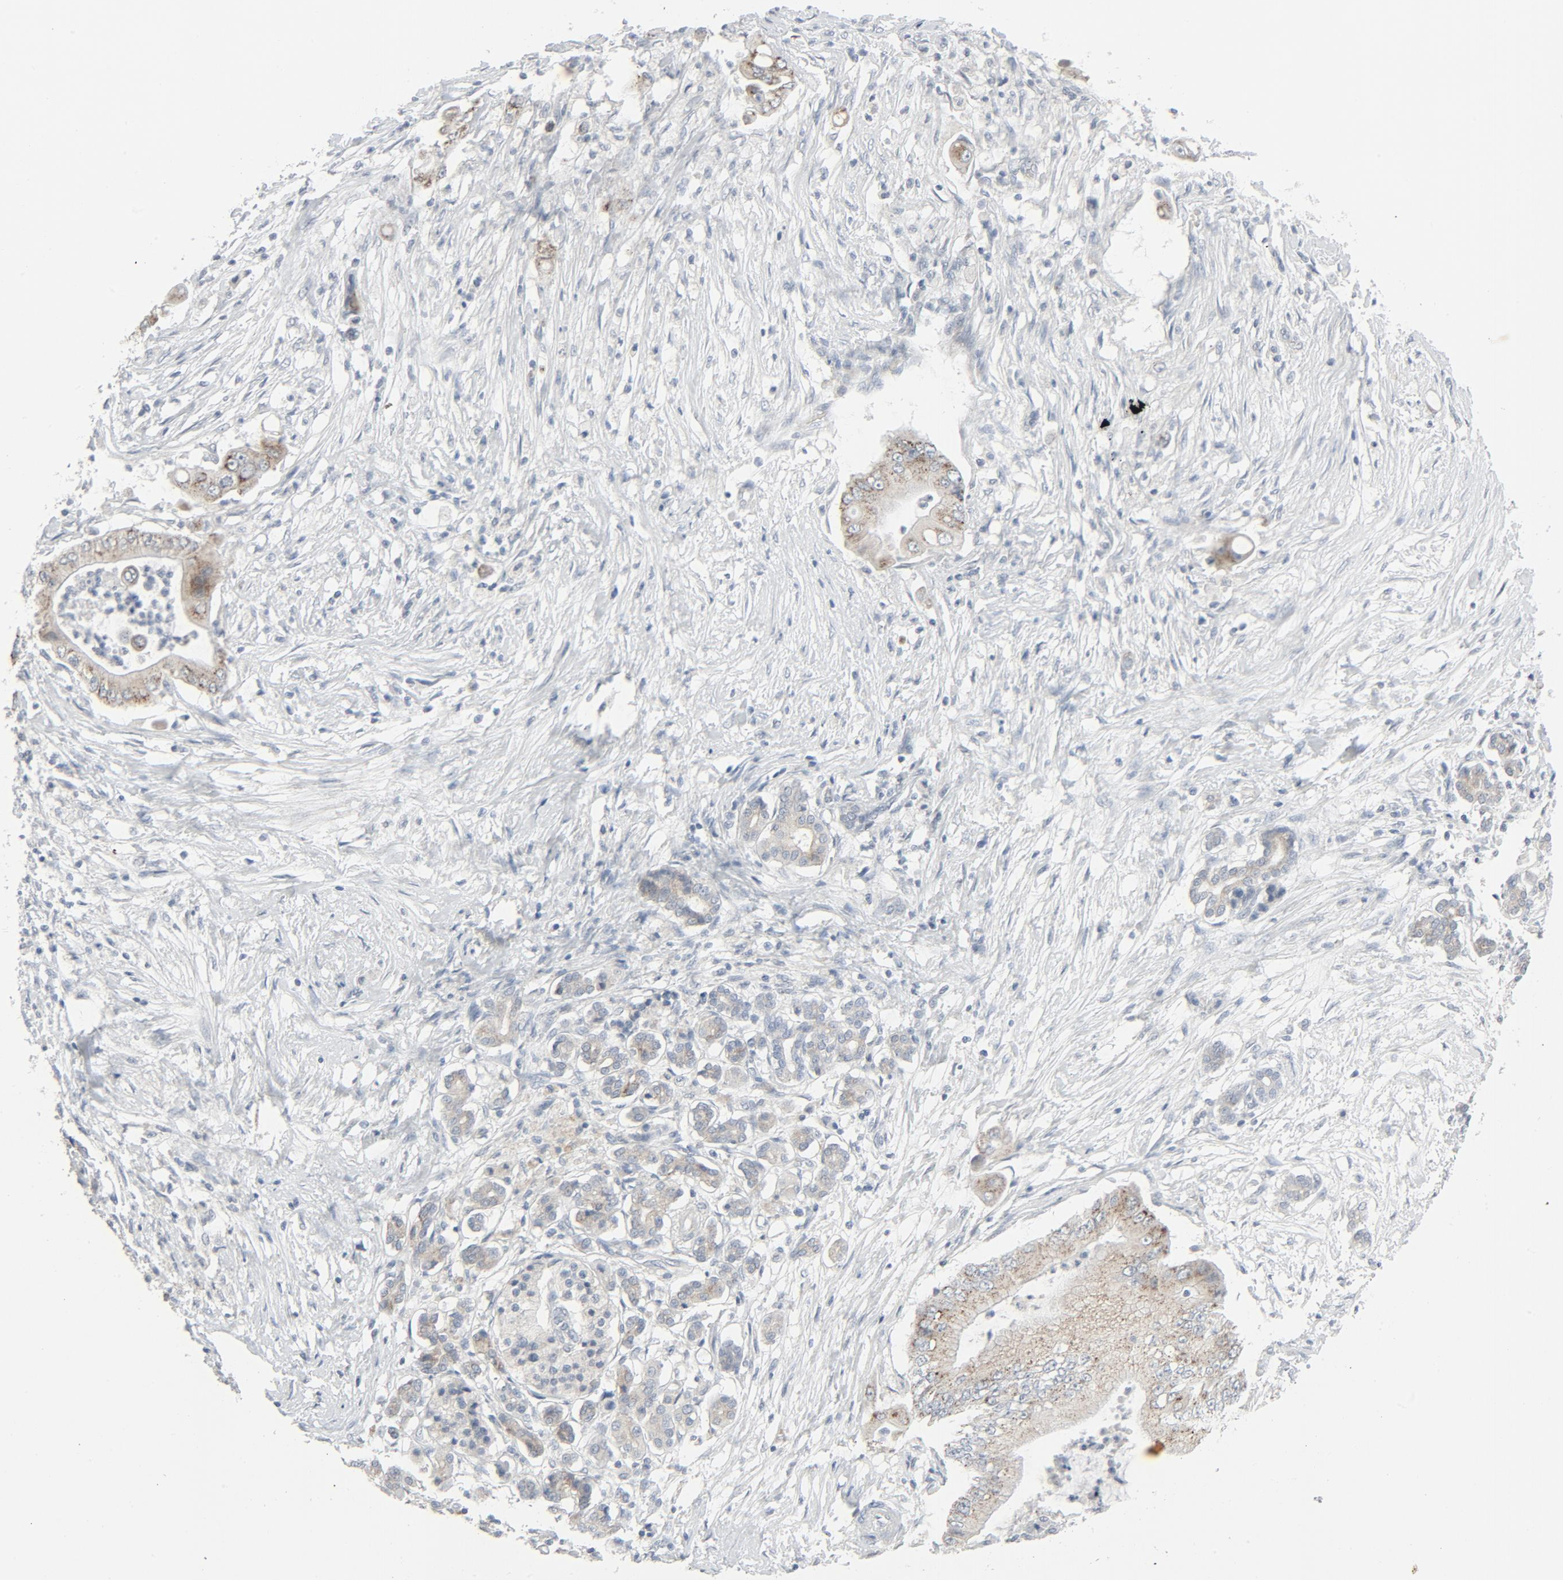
{"staining": {"intensity": "moderate", "quantity": "25%-75%", "location": "cytoplasmic/membranous"}, "tissue": "pancreatic cancer", "cell_type": "Tumor cells", "image_type": "cancer", "snomed": [{"axis": "morphology", "description": "Adenocarcinoma, NOS"}, {"axis": "topography", "description": "Pancreas"}], "caption": "Protein staining shows moderate cytoplasmic/membranous expression in approximately 25%-75% of tumor cells in pancreatic cancer. The staining was performed using DAB (3,3'-diaminobenzidine), with brown indicating positive protein expression. Nuclei are stained blue with hematoxylin.", "gene": "FGFR3", "patient": {"sex": "male", "age": 62}}